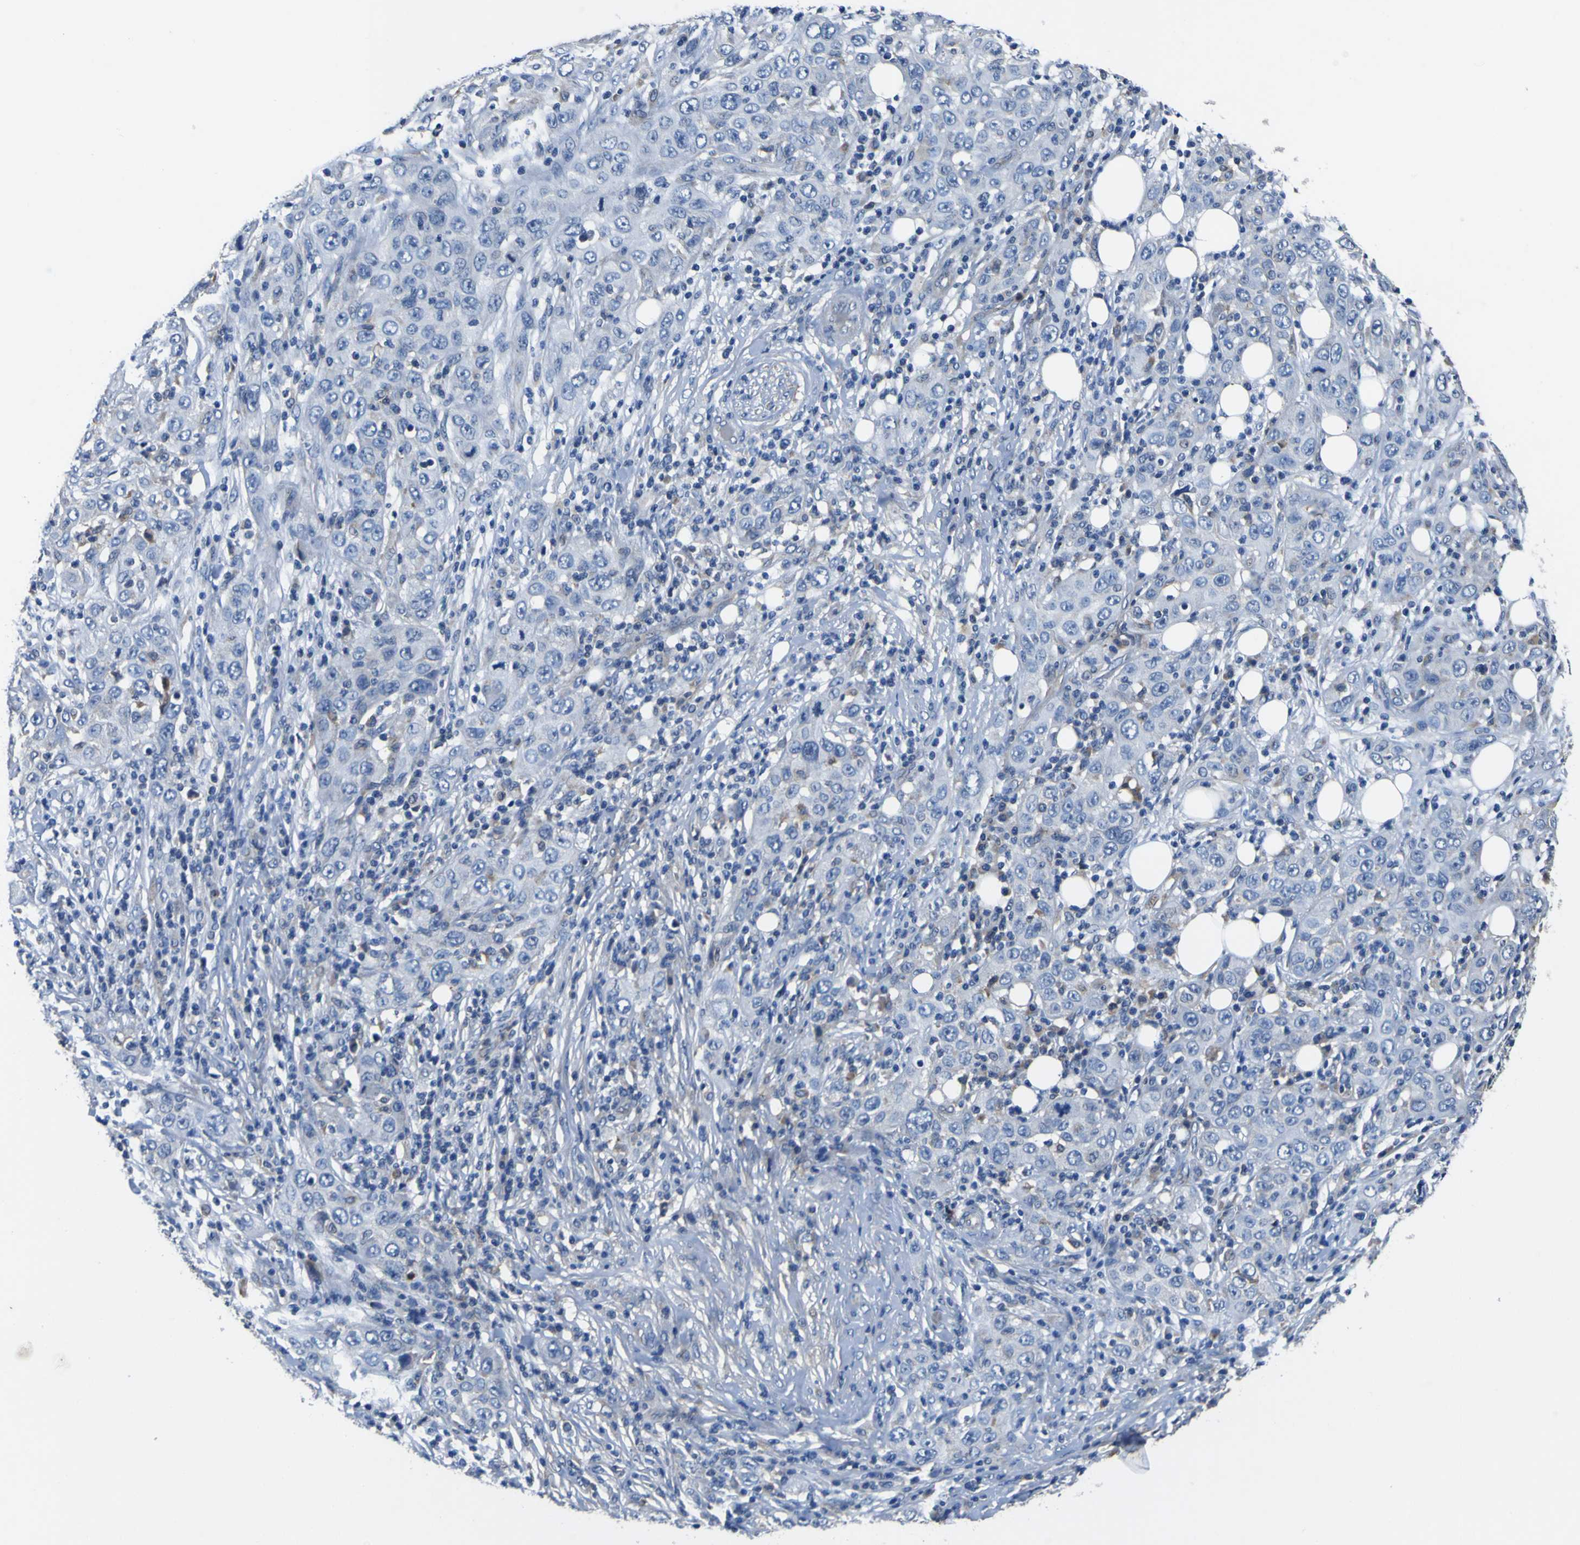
{"staining": {"intensity": "negative", "quantity": "none", "location": "none"}, "tissue": "skin cancer", "cell_type": "Tumor cells", "image_type": "cancer", "snomed": [{"axis": "morphology", "description": "Squamous cell carcinoma, NOS"}, {"axis": "topography", "description": "Skin"}], "caption": "High magnification brightfield microscopy of squamous cell carcinoma (skin) stained with DAB (3,3'-diaminobenzidine) (brown) and counterstained with hematoxylin (blue): tumor cells show no significant staining.", "gene": "EPHB4", "patient": {"sex": "female", "age": 88}}